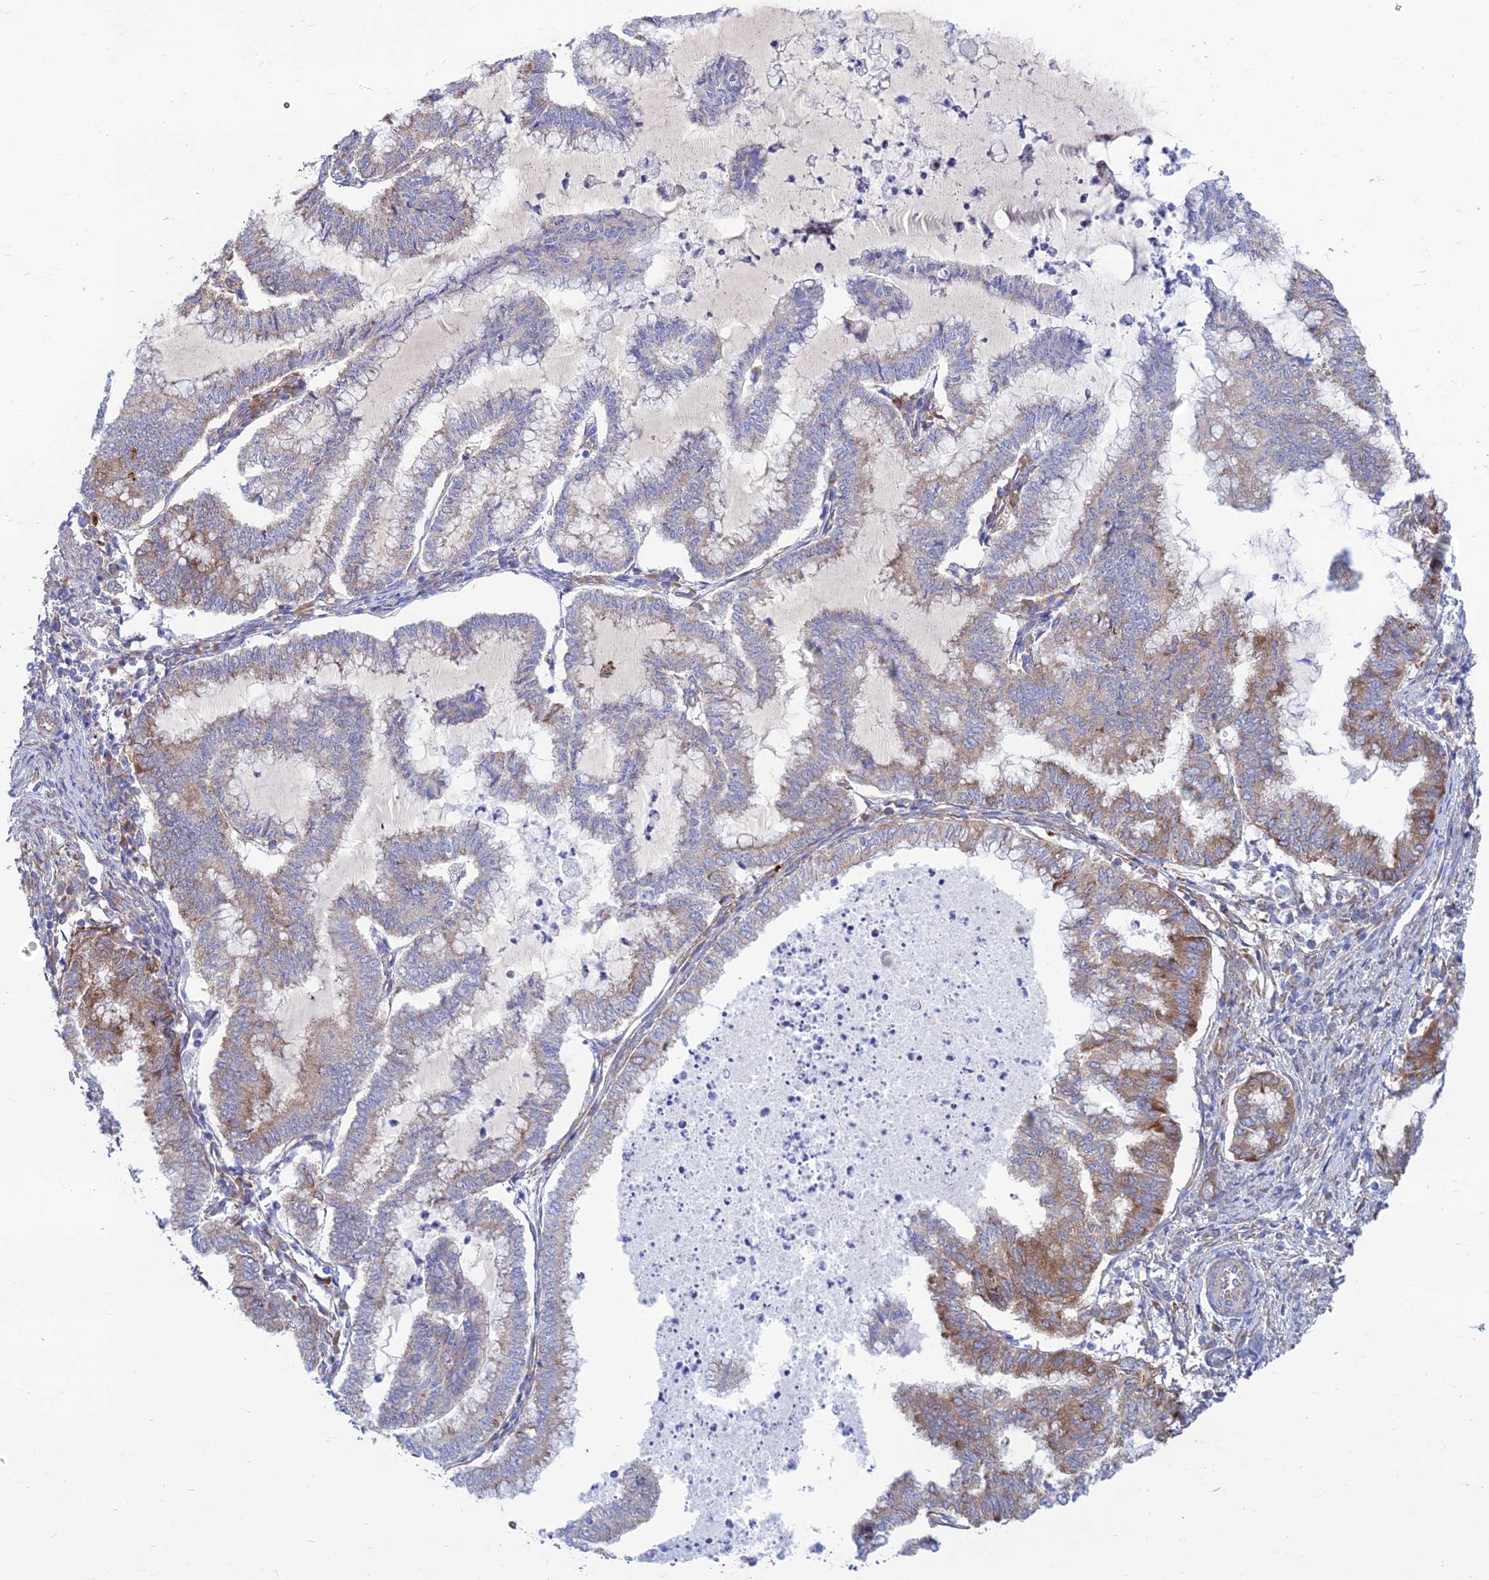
{"staining": {"intensity": "moderate", "quantity": "25%-75%", "location": "cytoplasmic/membranous"}, "tissue": "endometrial cancer", "cell_type": "Tumor cells", "image_type": "cancer", "snomed": [{"axis": "morphology", "description": "Adenocarcinoma, NOS"}, {"axis": "topography", "description": "Endometrium"}], "caption": "Protein staining by immunohistochemistry demonstrates moderate cytoplasmic/membranous staining in about 25%-75% of tumor cells in endometrial adenocarcinoma.", "gene": "TXLNA", "patient": {"sex": "female", "age": 79}}